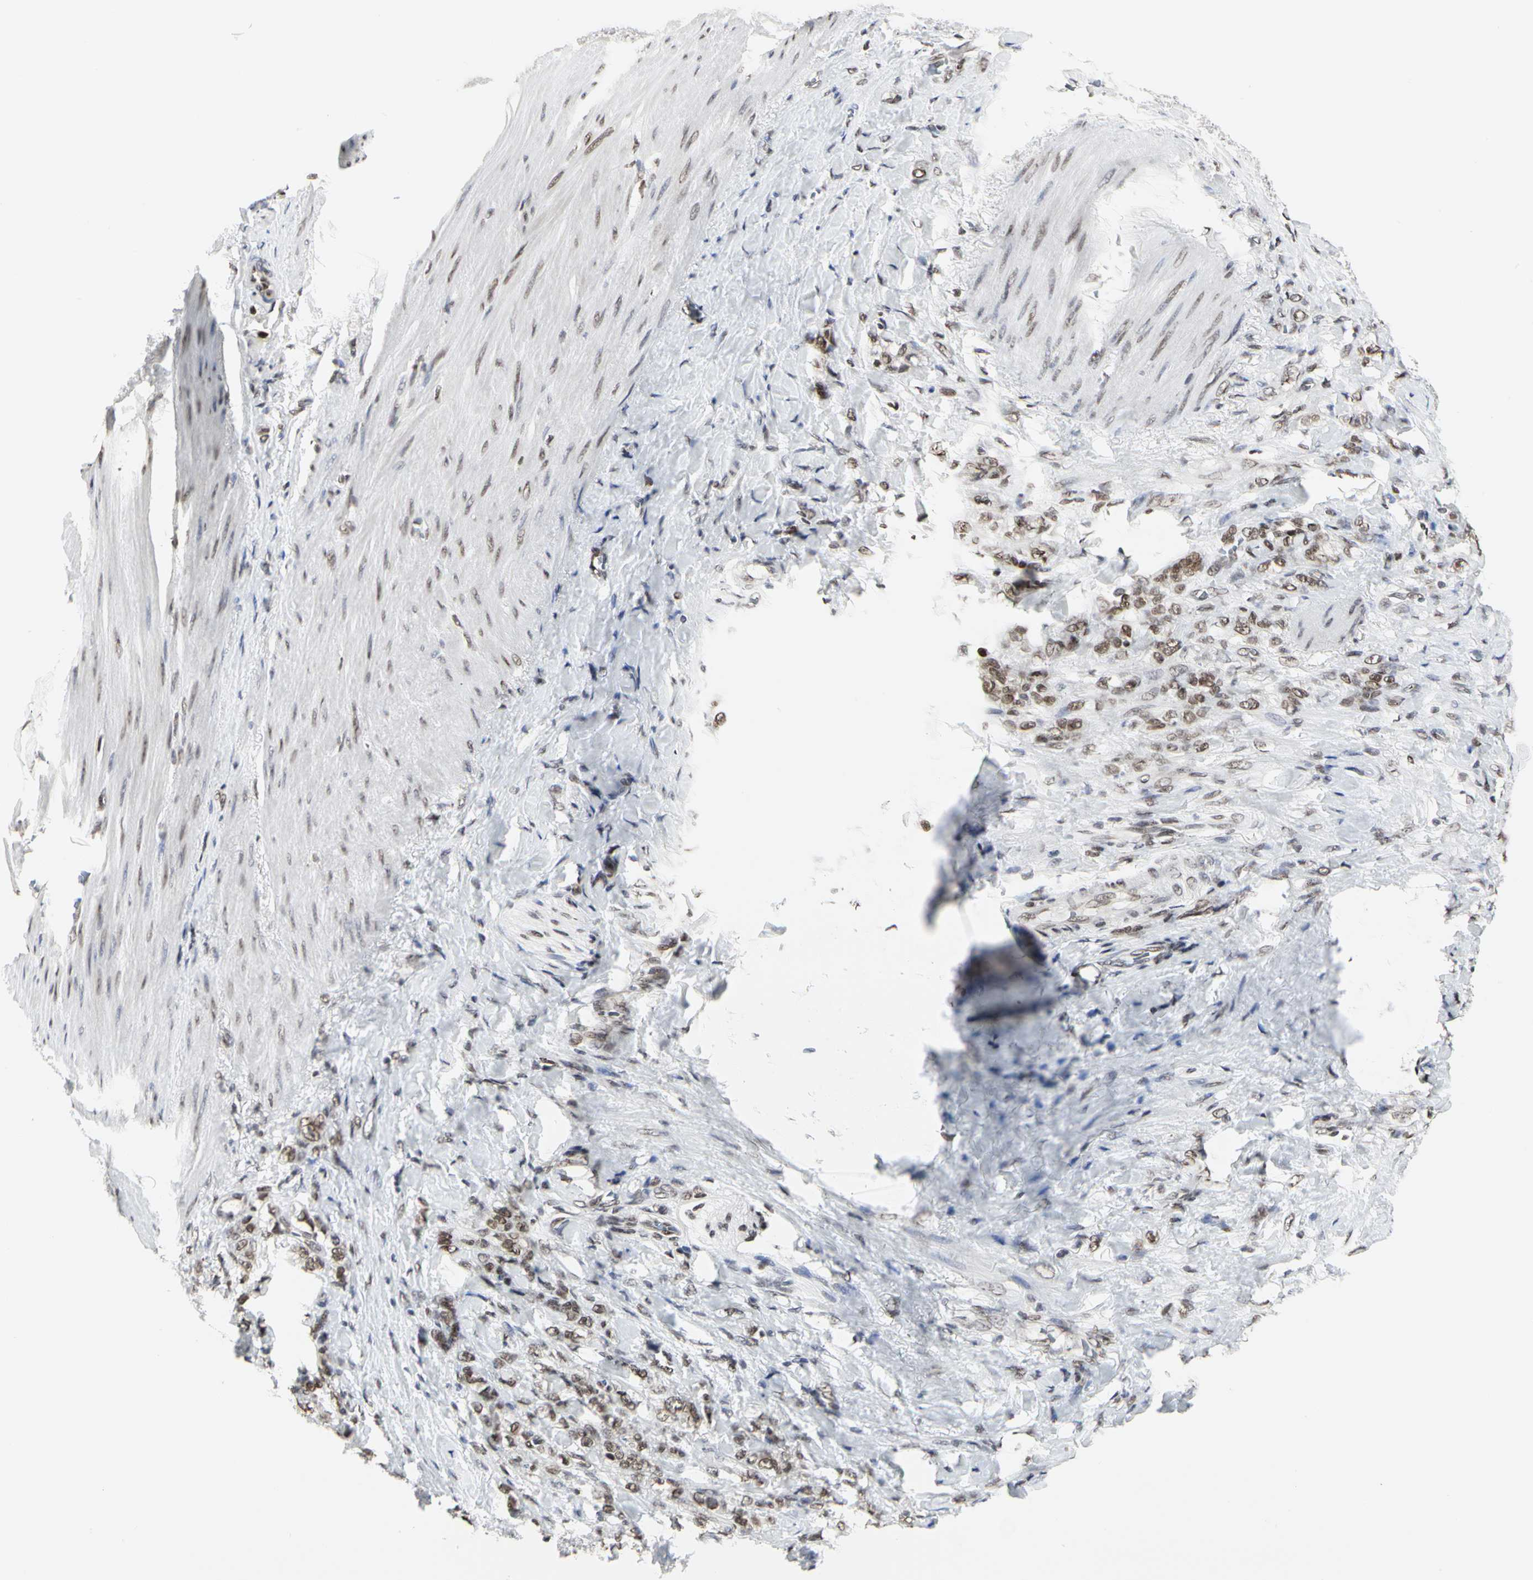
{"staining": {"intensity": "moderate", "quantity": ">75%", "location": "nuclear"}, "tissue": "stomach cancer", "cell_type": "Tumor cells", "image_type": "cancer", "snomed": [{"axis": "morphology", "description": "Adenocarcinoma, NOS"}, {"axis": "topography", "description": "Stomach"}], "caption": "This is an image of IHC staining of stomach adenocarcinoma, which shows moderate staining in the nuclear of tumor cells.", "gene": "PRMT3", "patient": {"sex": "male", "age": 82}}